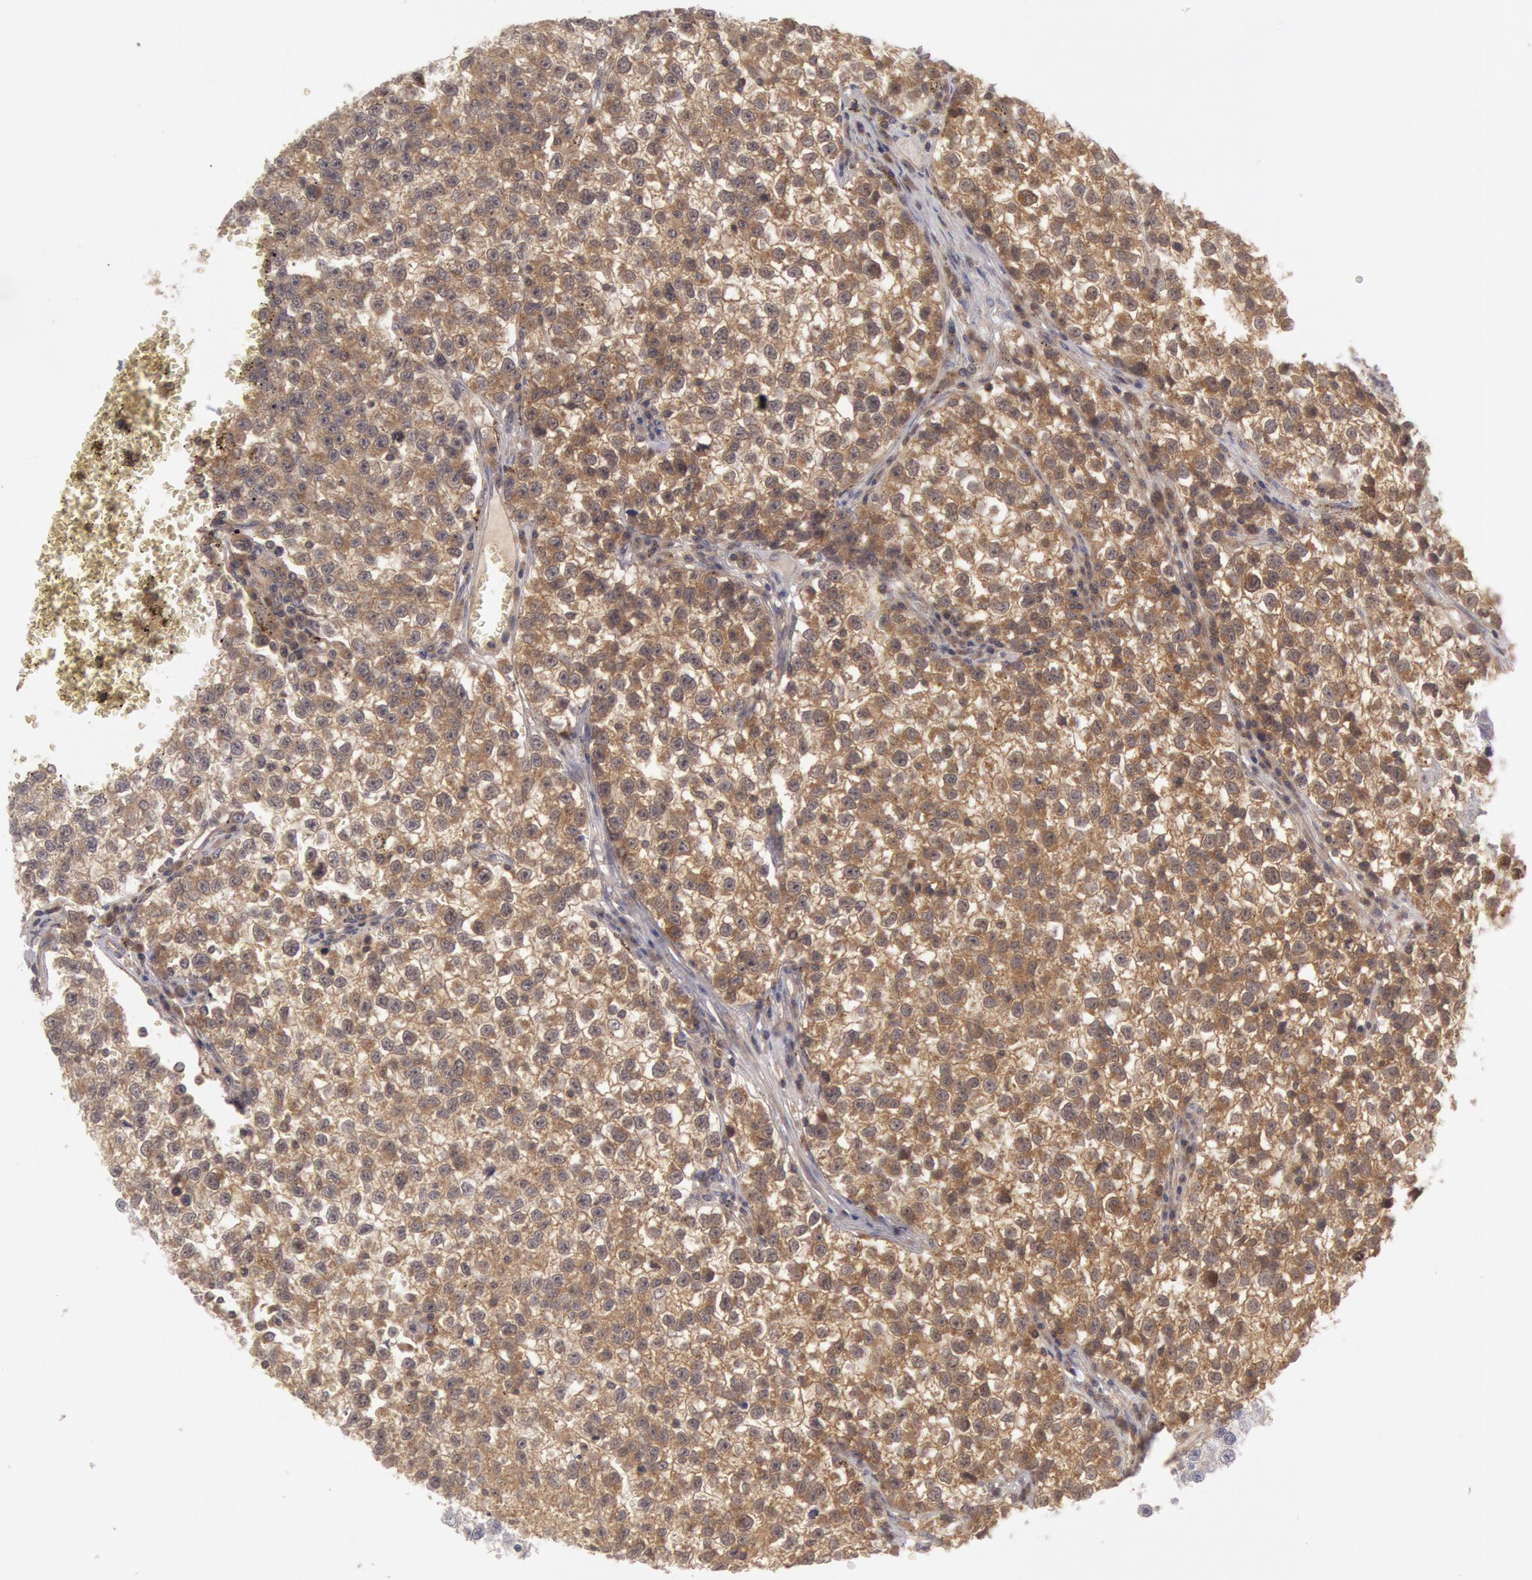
{"staining": {"intensity": "moderate", "quantity": ">75%", "location": "cytoplasmic/membranous"}, "tissue": "testis cancer", "cell_type": "Tumor cells", "image_type": "cancer", "snomed": [{"axis": "morphology", "description": "Seminoma, NOS"}, {"axis": "topography", "description": "Testis"}], "caption": "Testis cancer (seminoma) stained with DAB (3,3'-diaminobenzidine) immunohistochemistry (IHC) shows medium levels of moderate cytoplasmic/membranous positivity in about >75% of tumor cells.", "gene": "BRAF", "patient": {"sex": "male", "age": 35}}